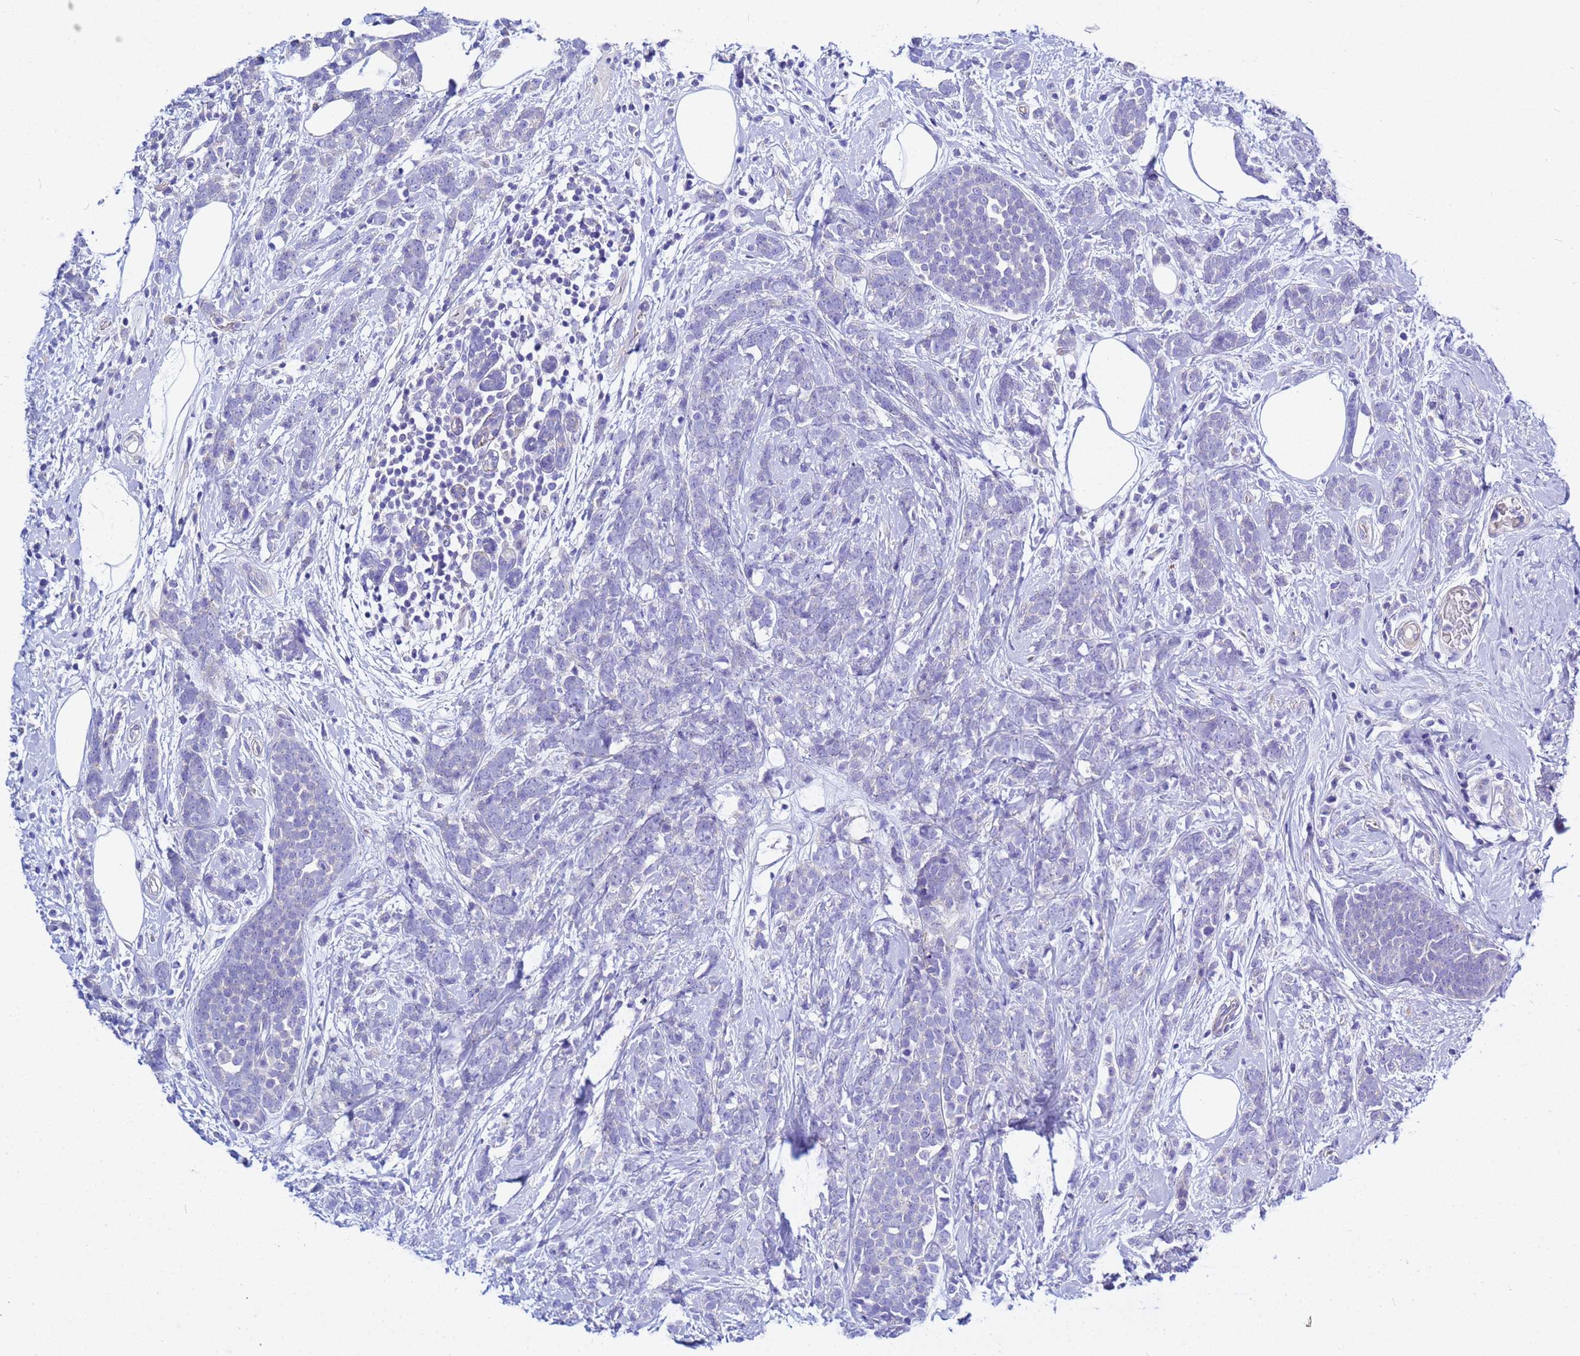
{"staining": {"intensity": "negative", "quantity": "none", "location": "none"}, "tissue": "breast cancer", "cell_type": "Tumor cells", "image_type": "cancer", "snomed": [{"axis": "morphology", "description": "Duct carcinoma"}, {"axis": "topography", "description": "Breast"}], "caption": "Human invasive ductal carcinoma (breast) stained for a protein using immunohistochemistry shows no positivity in tumor cells.", "gene": "USP18", "patient": {"sex": "female", "age": 75}}